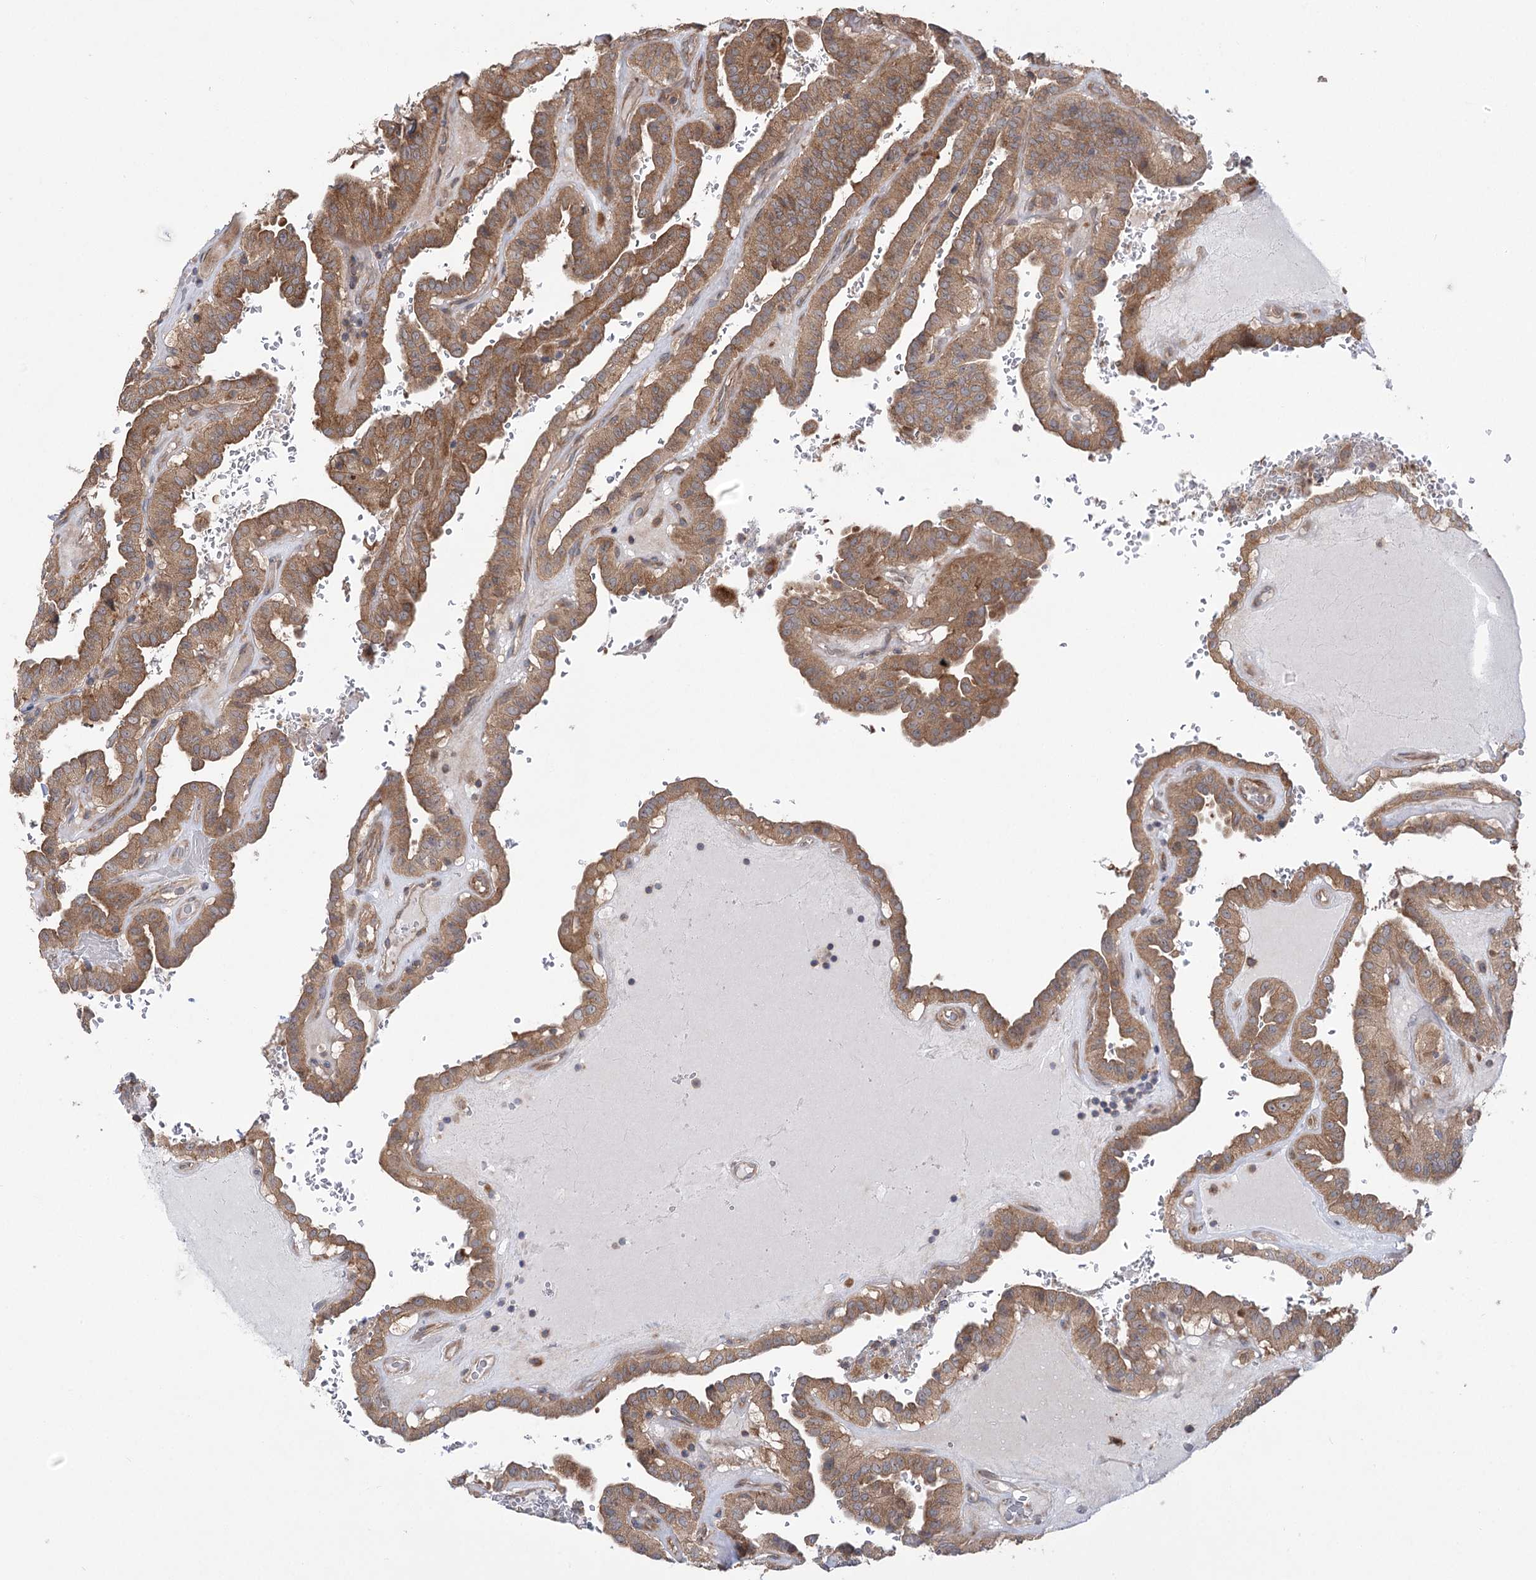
{"staining": {"intensity": "moderate", "quantity": ">75%", "location": "cytoplasmic/membranous"}, "tissue": "thyroid cancer", "cell_type": "Tumor cells", "image_type": "cancer", "snomed": [{"axis": "morphology", "description": "Papillary adenocarcinoma, NOS"}, {"axis": "topography", "description": "Thyroid gland"}], "caption": "Immunohistochemistry of papillary adenocarcinoma (thyroid) displays medium levels of moderate cytoplasmic/membranous staining in approximately >75% of tumor cells.", "gene": "VPS37B", "patient": {"sex": "male", "age": 77}}